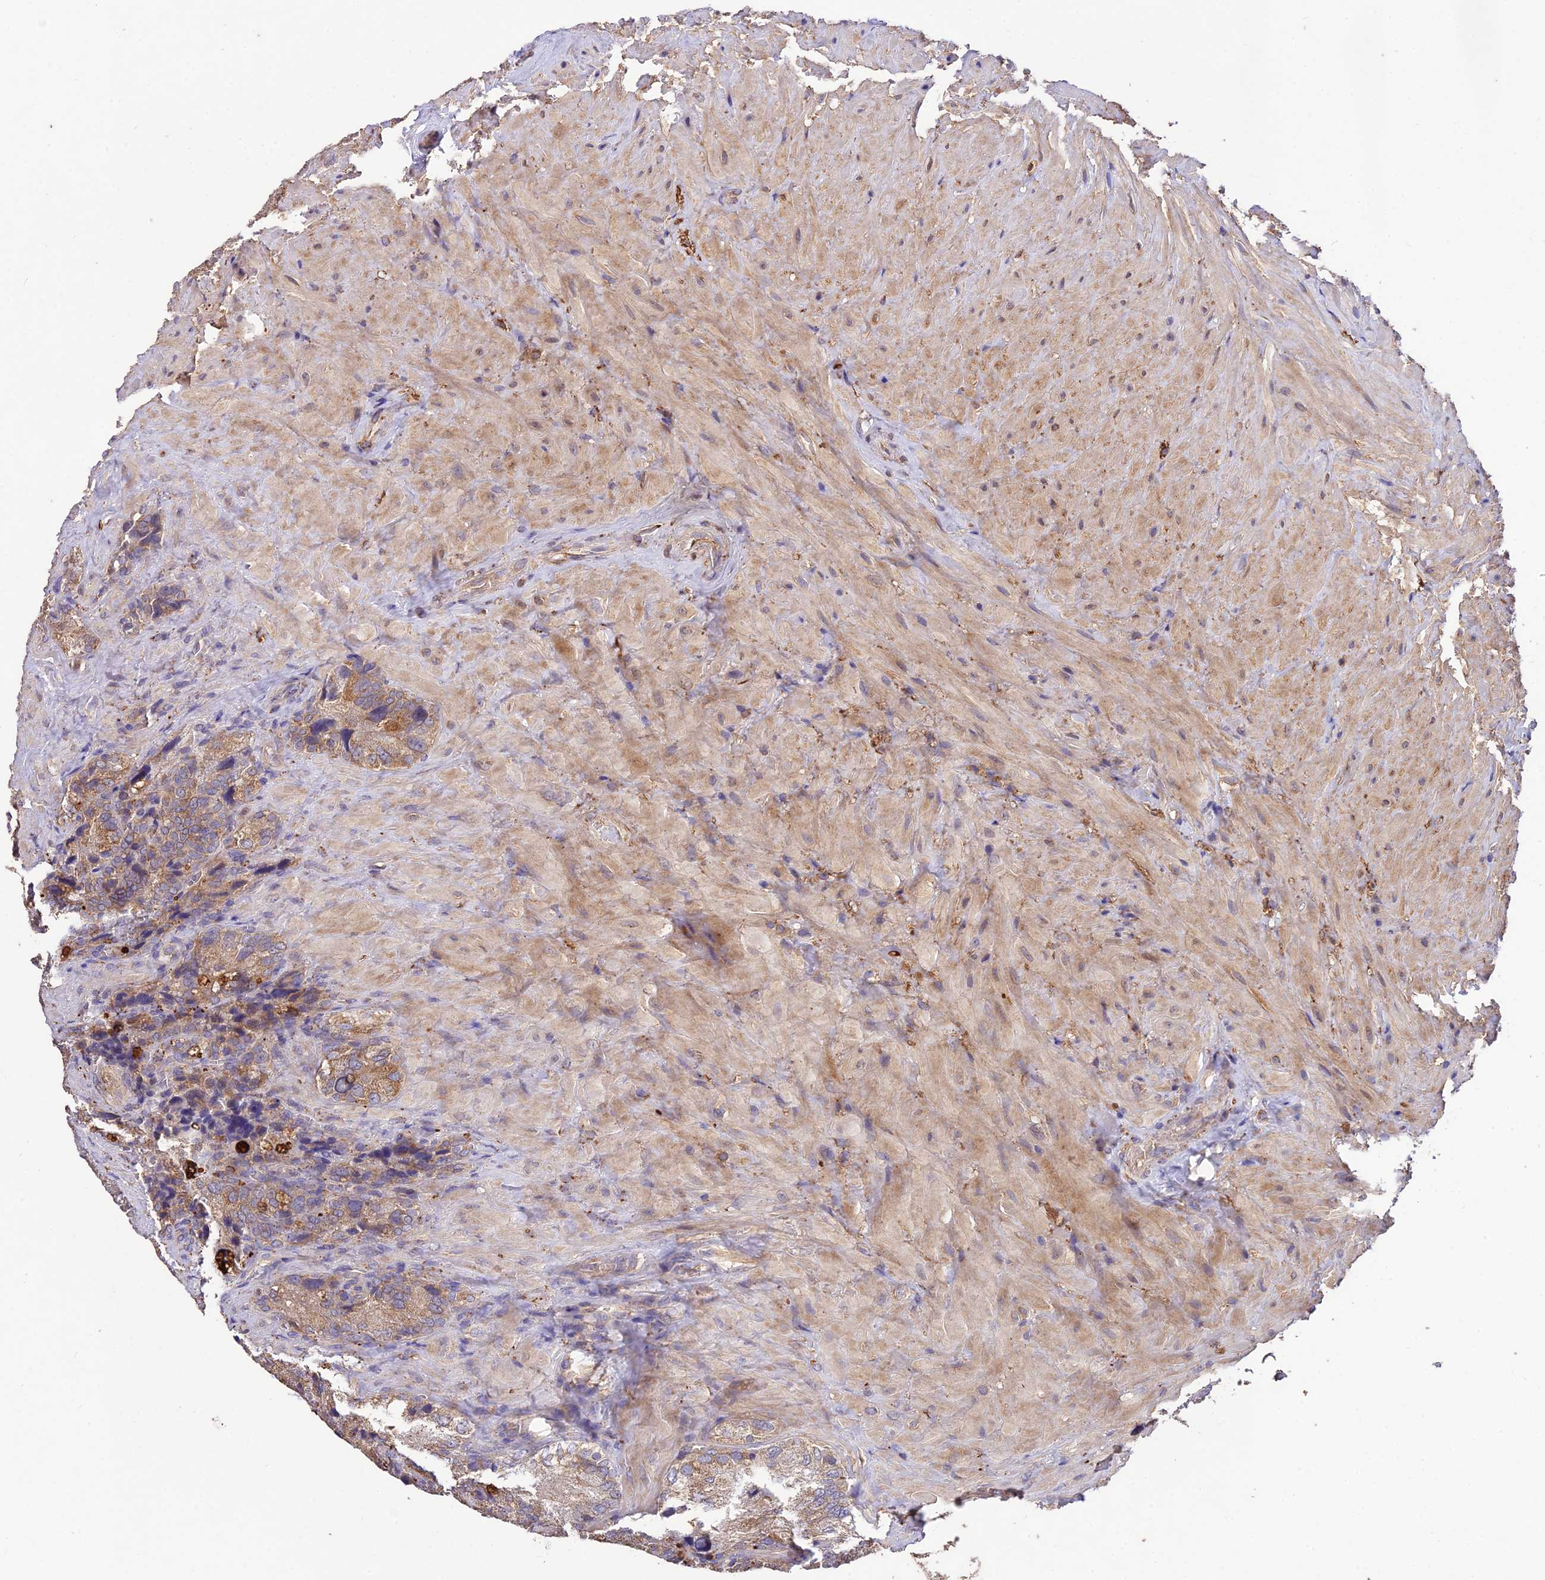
{"staining": {"intensity": "moderate", "quantity": "25%-75%", "location": "cytoplasmic/membranous"}, "tissue": "seminal vesicle", "cell_type": "Glandular cells", "image_type": "normal", "snomed": [{"axis": "morphology", "description": "Normal tissue, NOS"}, {"axis": "topography", "description": "Seminal veicle"}], "caption": "Immunohistochemistry (IHC) of benign human seminal vesicle demonstrates medium levels of moderate cytoplasmic/membranous staining in approximately 25%-75% of glandular cells.", "gene": "SDHD", "patient": {"sex": "male", "age": 62}}